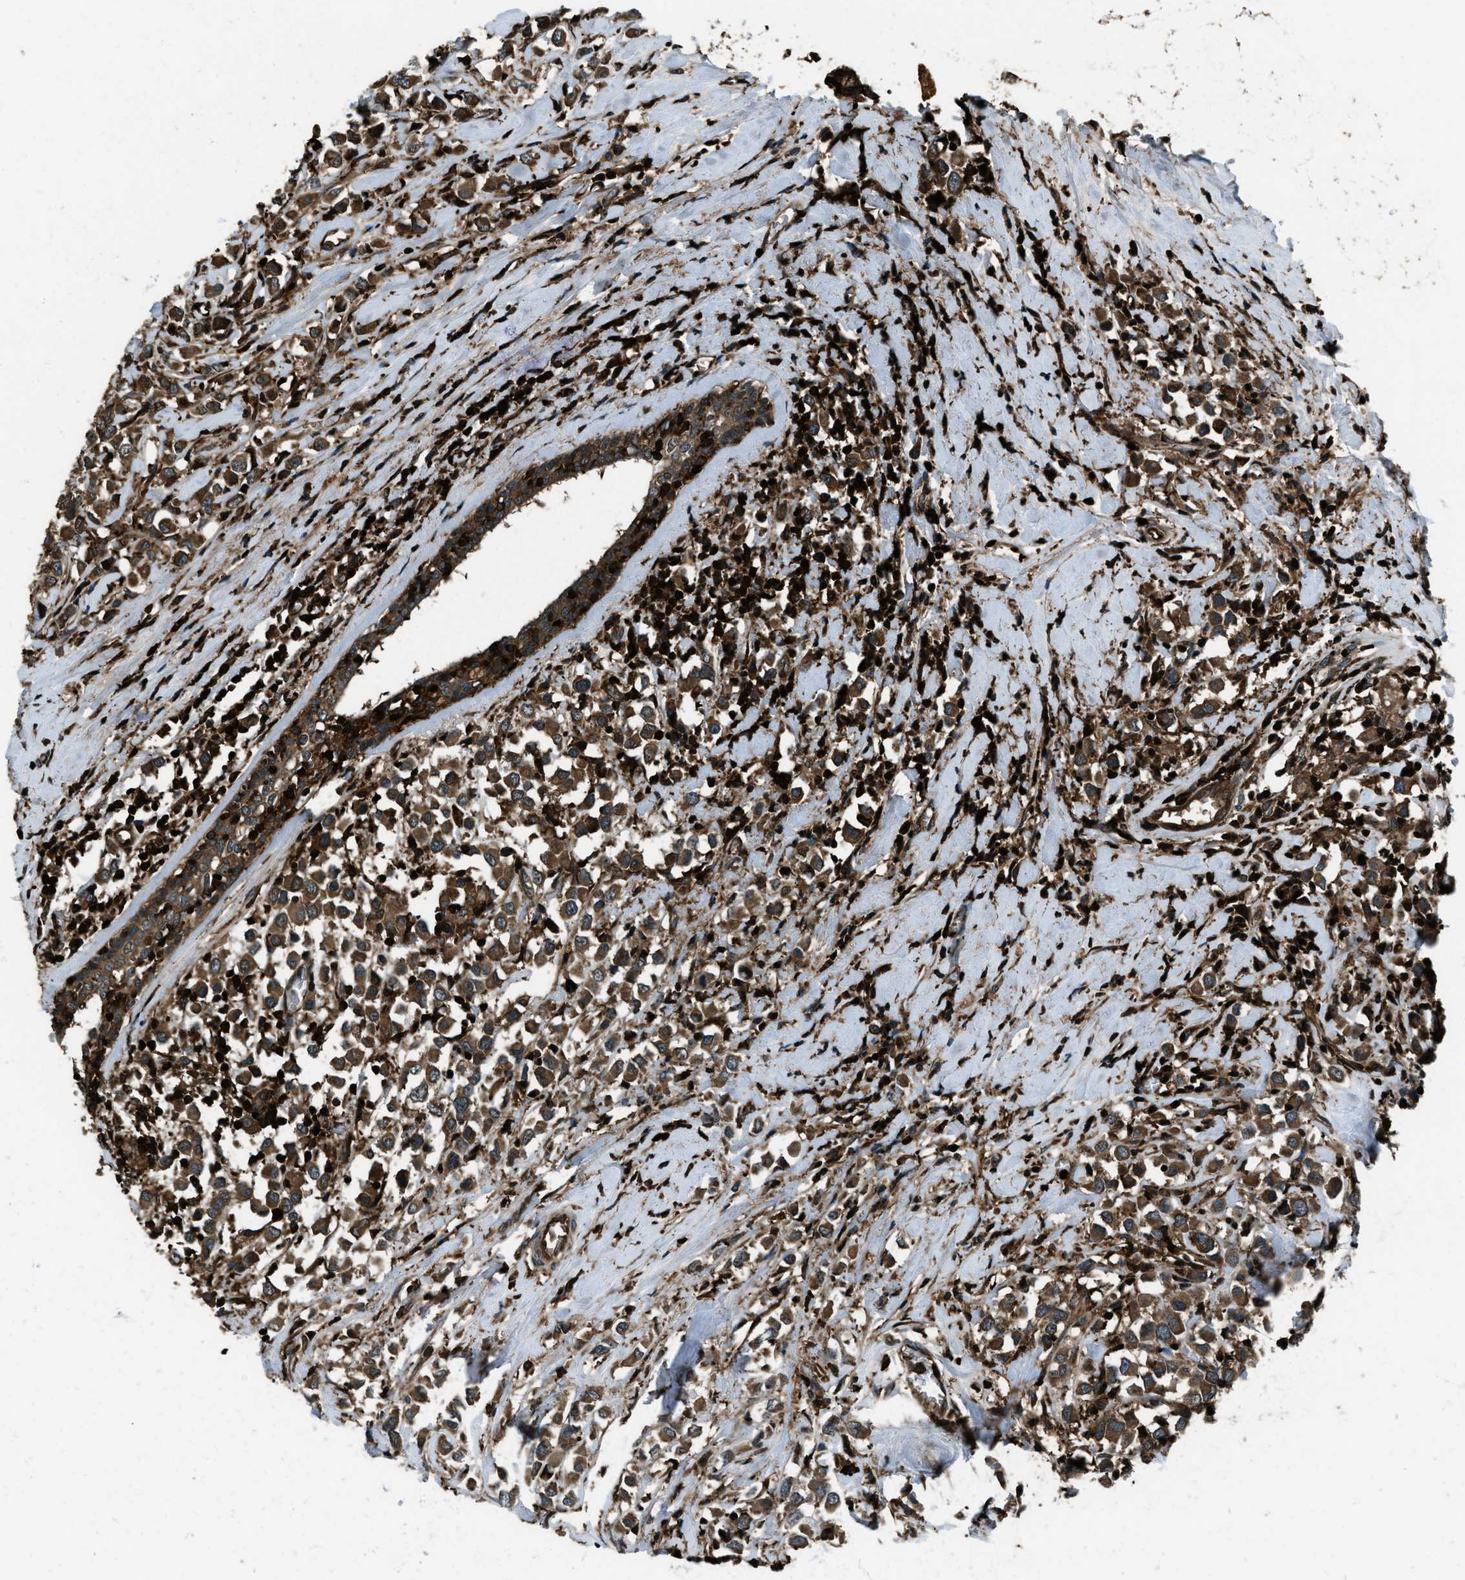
{"staining": {"intensity": "moderate", "quantity": ">75%", "location": "cytoplasmic/membranous"}, "tissue": "breast cancer", "cell_type": "Tumor cells", "image_type": "cancer", "snomed": [{"axis": "morphology", "description": "Duct carcinoma"}, {"axis": "topography", "description": "Breast"}], "caption": "Immunohistochemistry of breast cancer (invasive ductal carcinoma) reveals medium levels of moderate cytoplasmic/membranous positivity in approximately >75% of tumor cells.", "gene": "SNX30", "patient": {"sex": "female", "age": 61}}